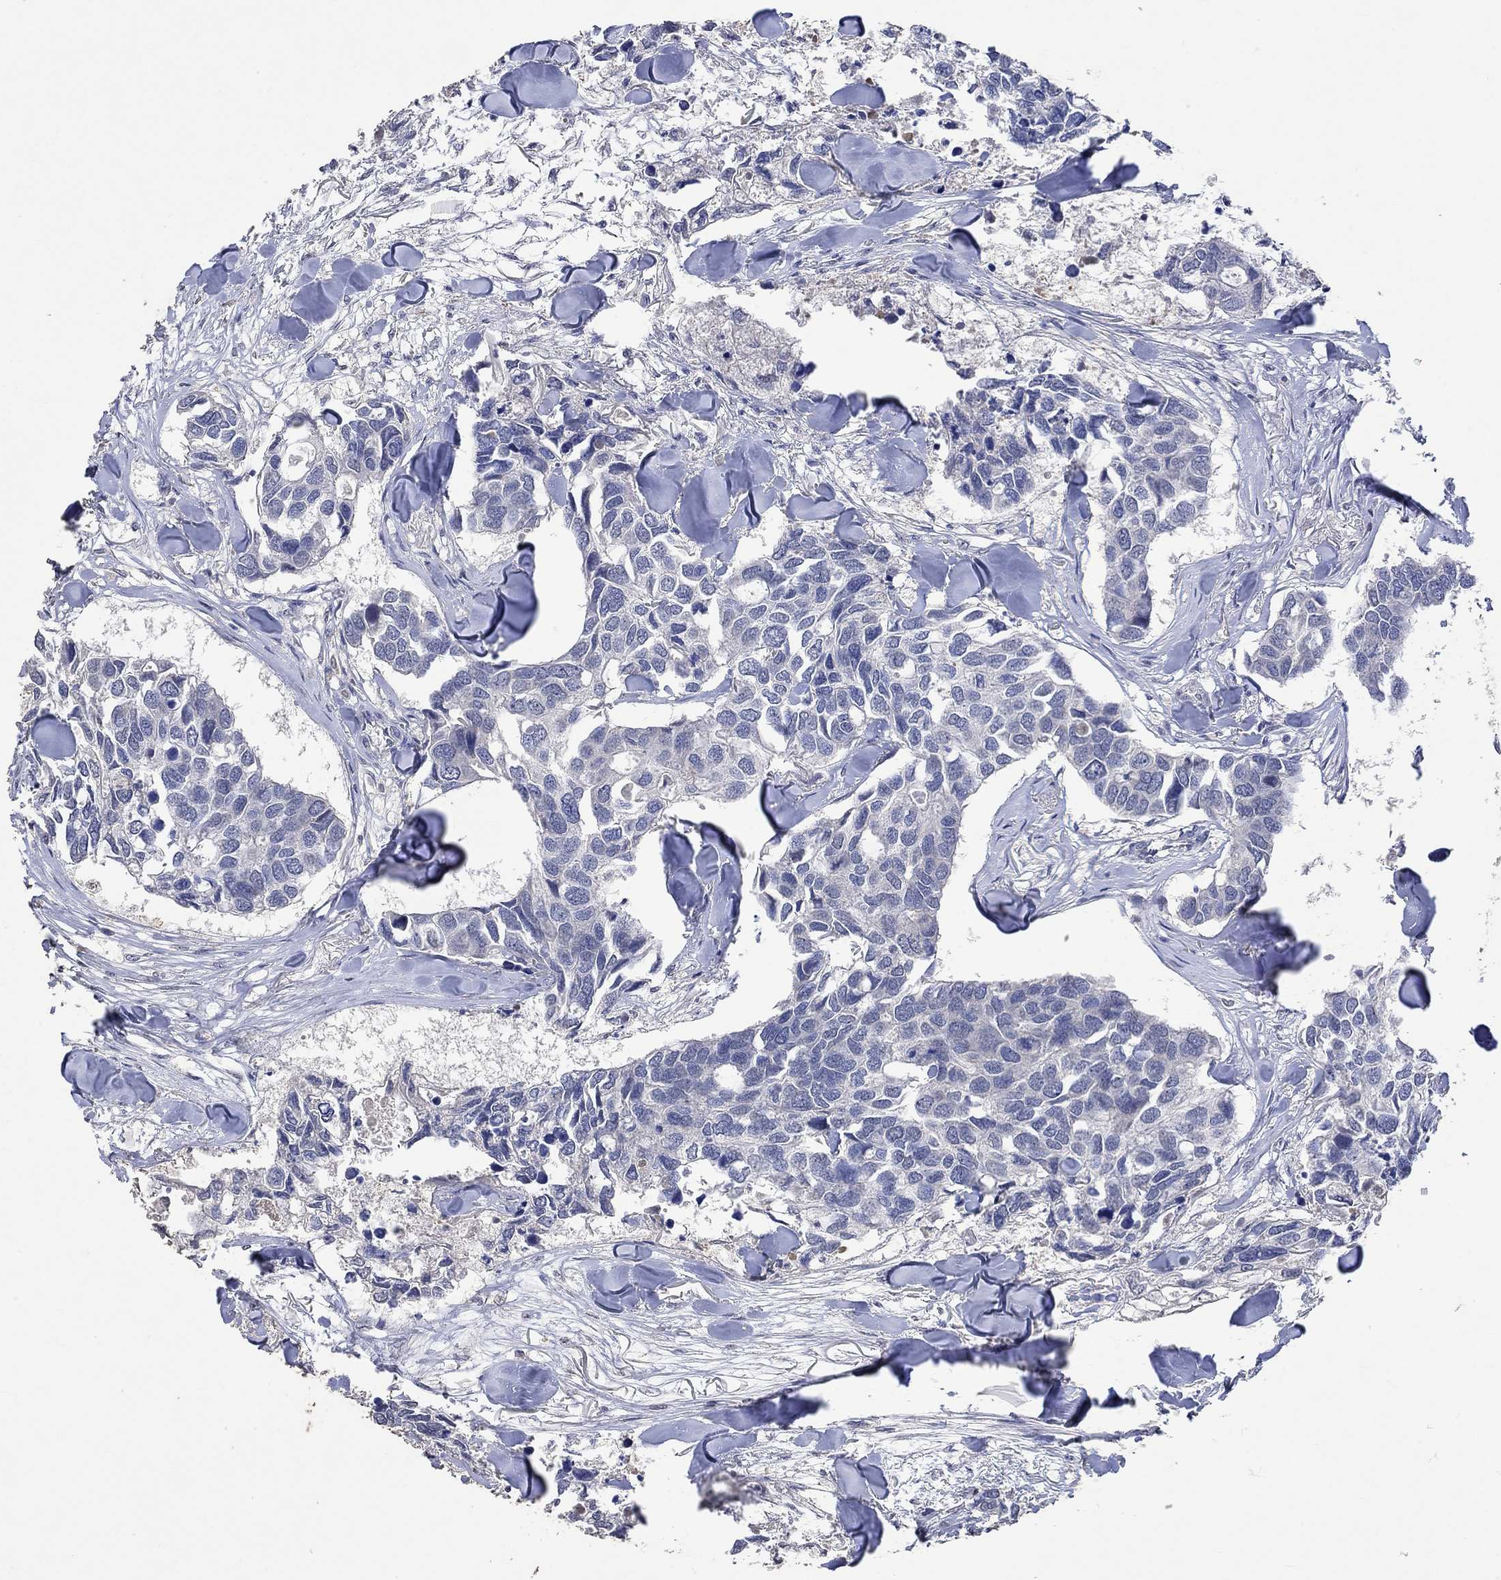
{"staining": {"intensity": "negative", "quantity": "none", "location": "none"}, "tissue": "breast cancer", "cell_type": "Tumor cells", "image_type": "cancer", "snomed": [{"axis": "morphology", "description": "Duct carcinoma"}, {"axis": "topography", "description": "Breast"}], "caption": "DAB immunohistochemical staining of human breast cancer reveals no significant positivity in tumor cells.", "gene": "PTPN20", "patient": {"sex": "female", "age": 83}}